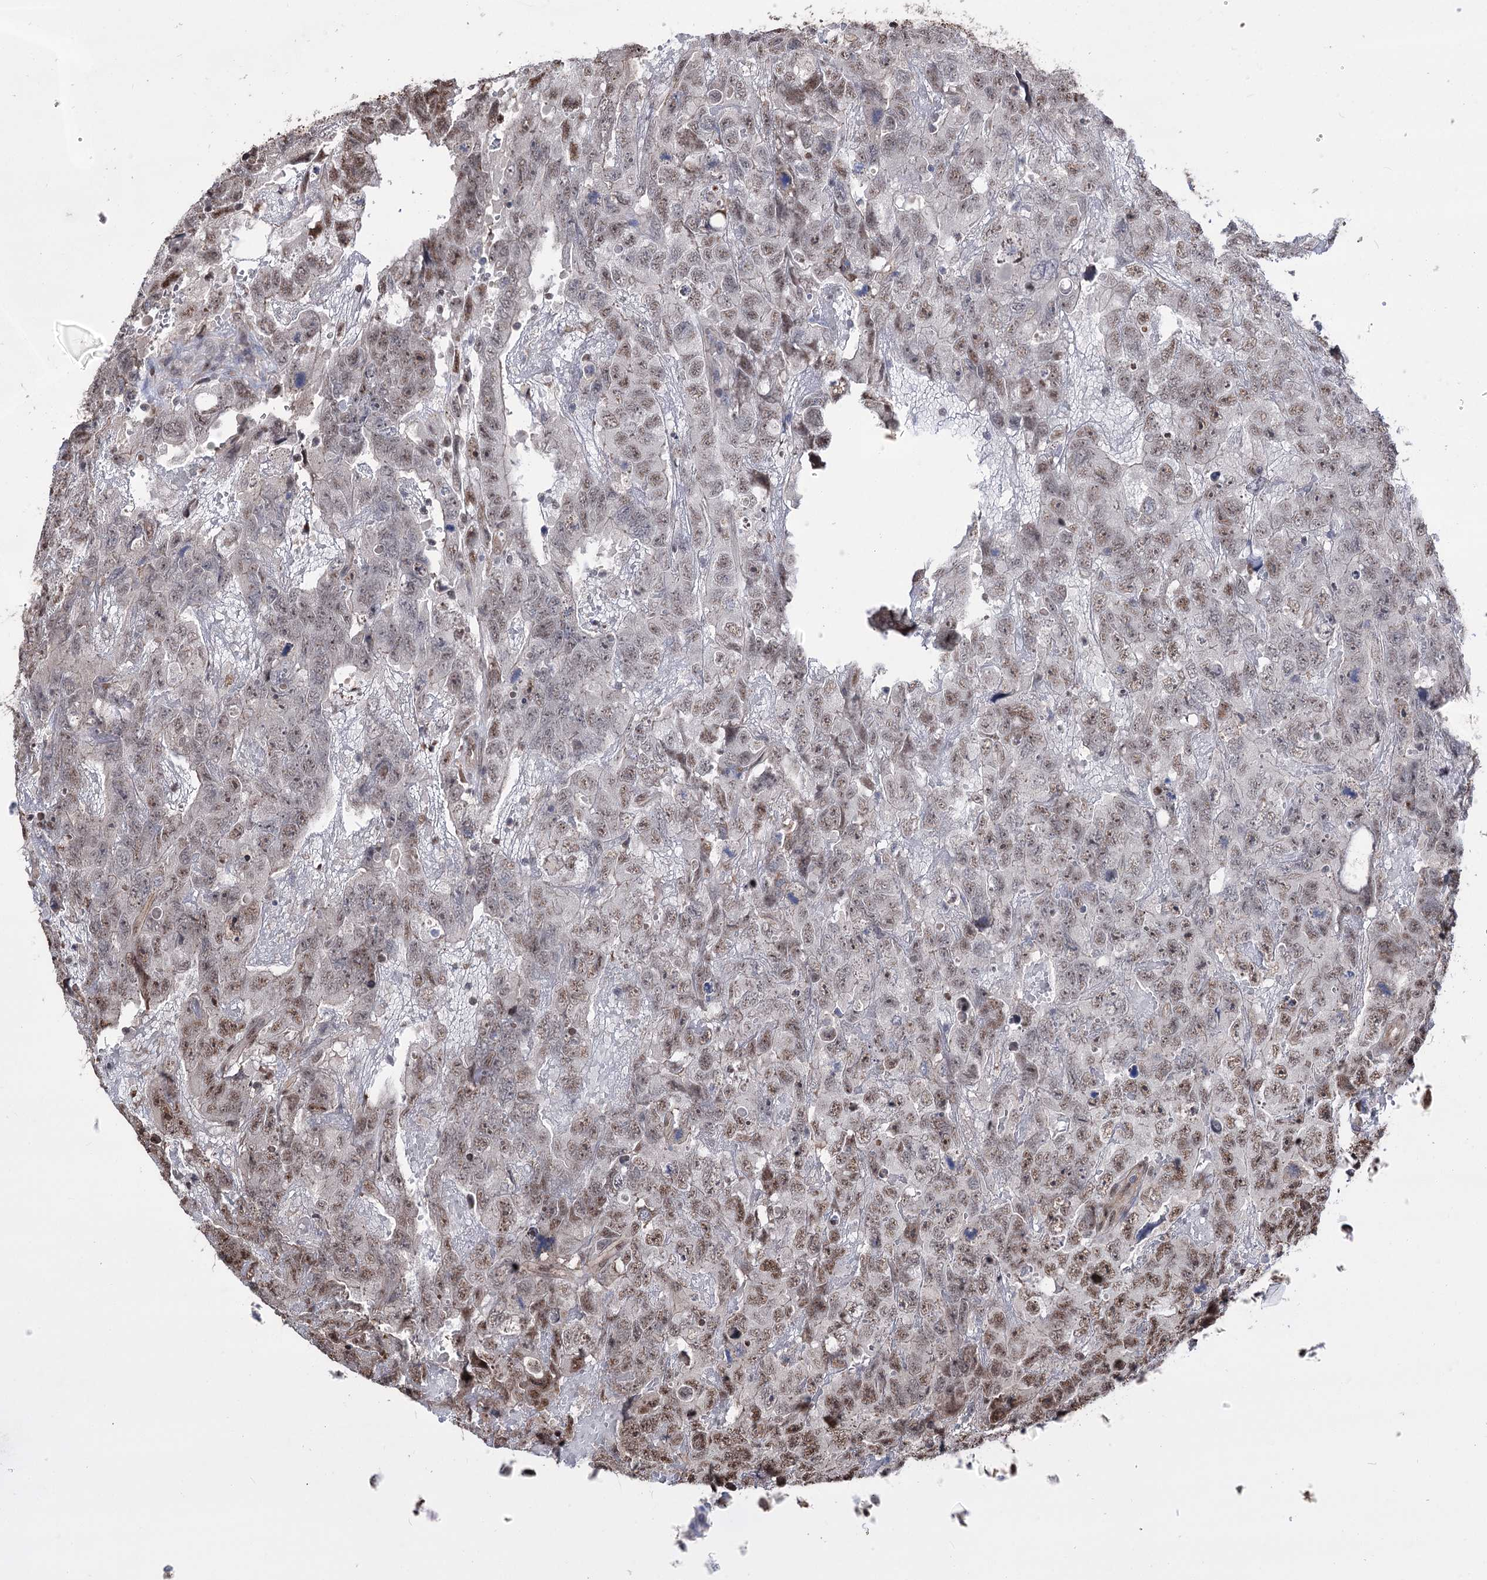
{"staining": {"intensity": "moderate", "quantity": ">75%", "location": "nuclear"}, "tissue": "testis cancer", "cell_type": "Tumor cells", "image_type": "cancer", "snomed": [{"axis": "morphology", "description": "Carcinoma, Embryonal, NOS"}, {"axis": "topography", "description": "Testis"}], "caption": "Testis cancer (embryonal carcinoma) stained for a protein (brown) shows moderate nuclear positive positivity in about >75% of tumor cells.", "gene": "CHMP7", "patient": {"sex": "male", "age": 45}}